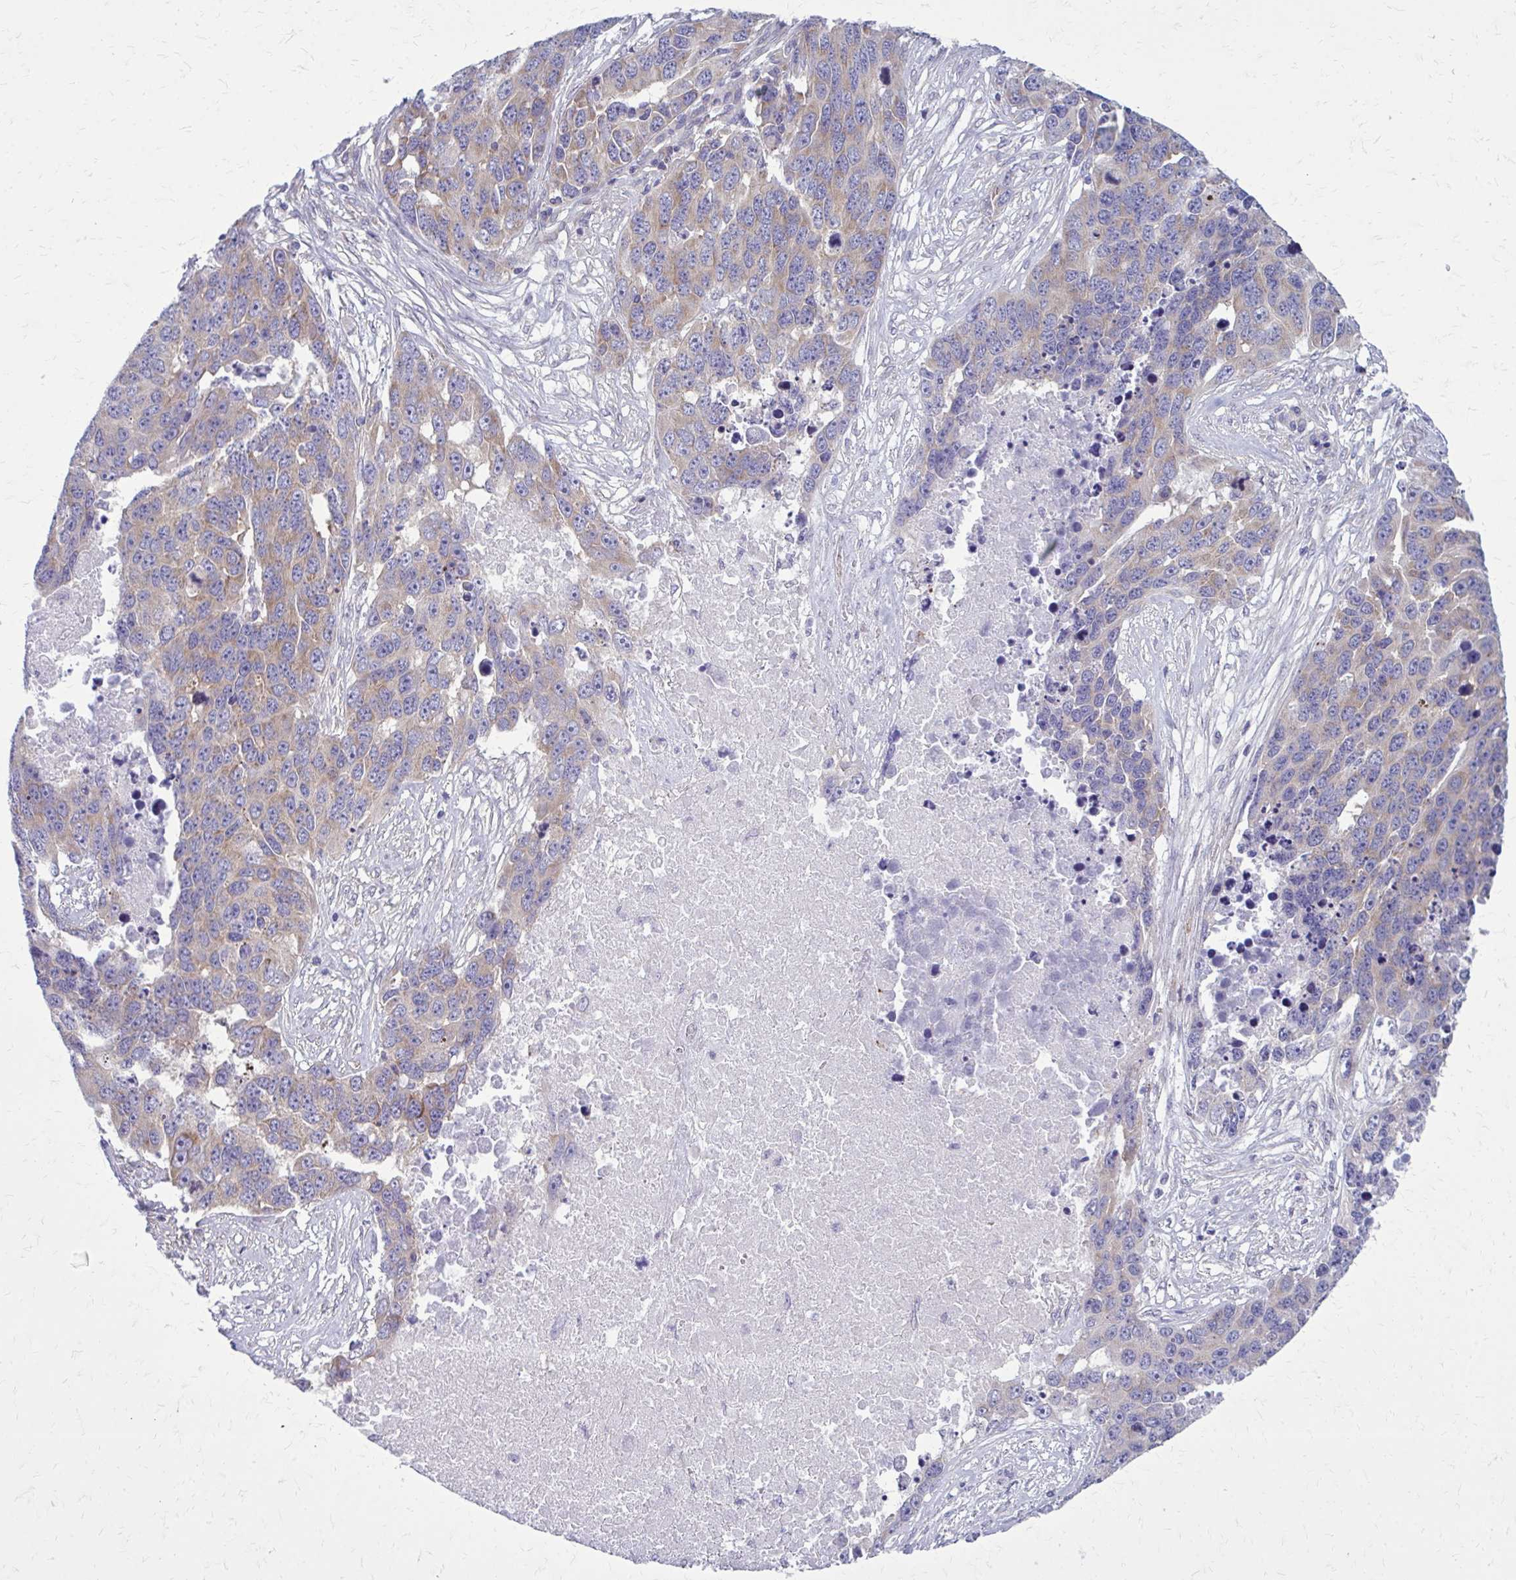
{"staining": {"intensity": "weak", "quantity": "25%-75%", "location": "cytoplasmic/membranous"}, "tissue": "ovarian cancer", "cell_type": "Tumor cells", "image_type": "cancer", "snomed": [{"axis": "morphology", "description": "Cystadenocarcinoma, serous, NOS"}, {"axis": "topography", "description": "Ovary"}], "caption": "Tumor cells demonstrate low levels of weak cytoplasmic/membranous positivity in about 25%-75% of cells in human serous cystadenocarcinoma (ovarian).", "gene": "GIGYF2", "patient": {"sex": "female", "age": 76}}